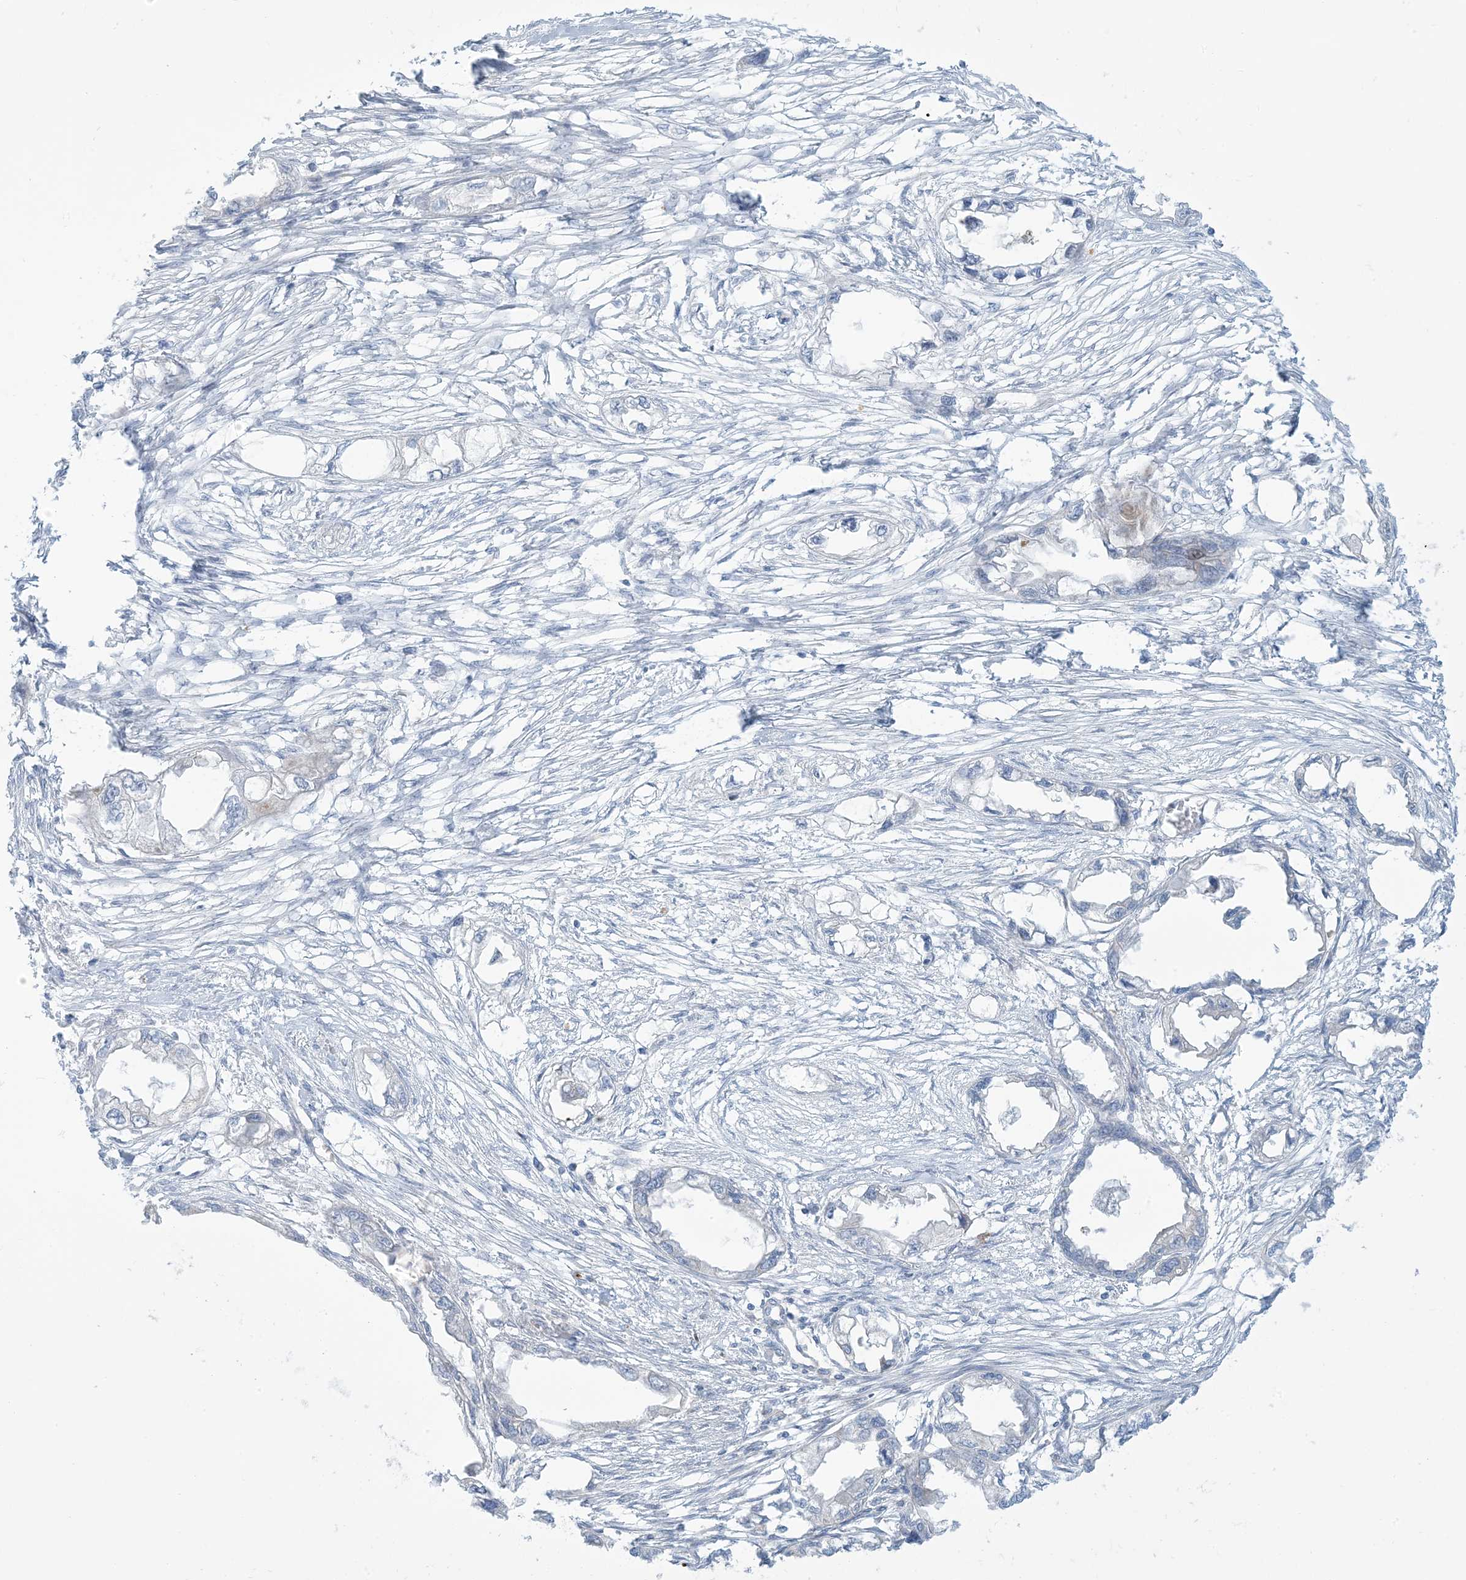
{"staining": {"intensity": "negative", "quantity": "none", "location": "none"}, "tissue": "endometrial cancer", "cell_type": "Tumor cells", "image_type": "cancer", "snomed": [{"axis": "morphology", "description": "Adenocarcinoma, NOS"}, {"axis": "morphology", "description": "Adenocarcinoma, metastatic, NOS"}, {"axis": "topography", "description": "Adipose tissue"}, {"axis": "topography", "description": "Endometrium"}], "caption": "Image shows no significant protein positivity in tumor cells of metastatic adenocarcinoma (endometrial).", "gene": "AFTPH", "patient": {"sex": "female", "age": 67}}